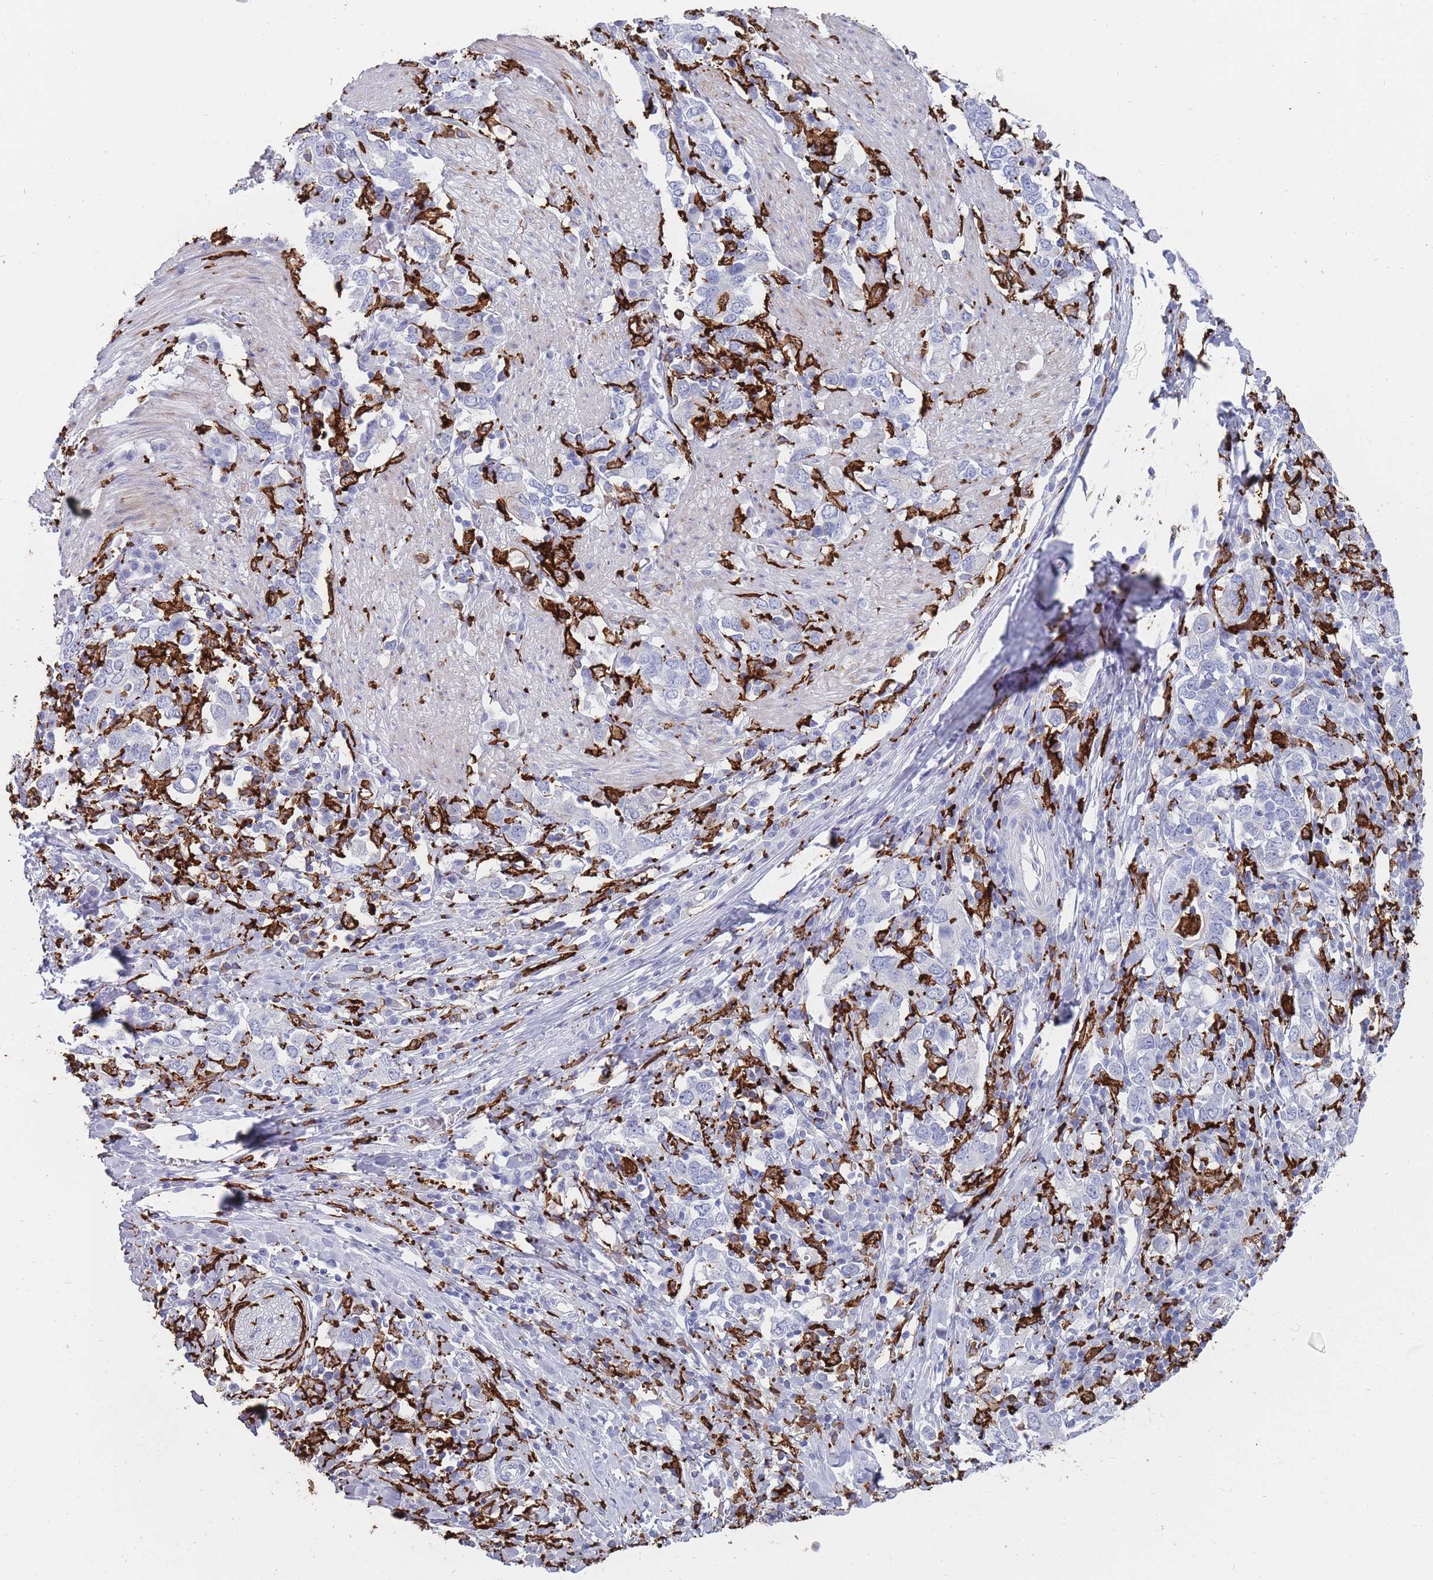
{"staining": {"intensity": "negative", "quantity": "none", "location": "none"}, "tissue": "stomach cancer", "cell_type": "Tumor cells", "image_type": "cancer", "snomed": [{"axis": "morphology", "description": "Adenocarcinoma, NOS"}, {"axis": "topography", "description": "Stomach, upper"}, {"axis": "topography", "description": "Stomach"}], "caption": "Image shows no protein expression in tumor cells of stomach cancer (adenocarcinoma) tissue.", "gene": "AIF1", "patient": {"sex": "male", "age": 62}}